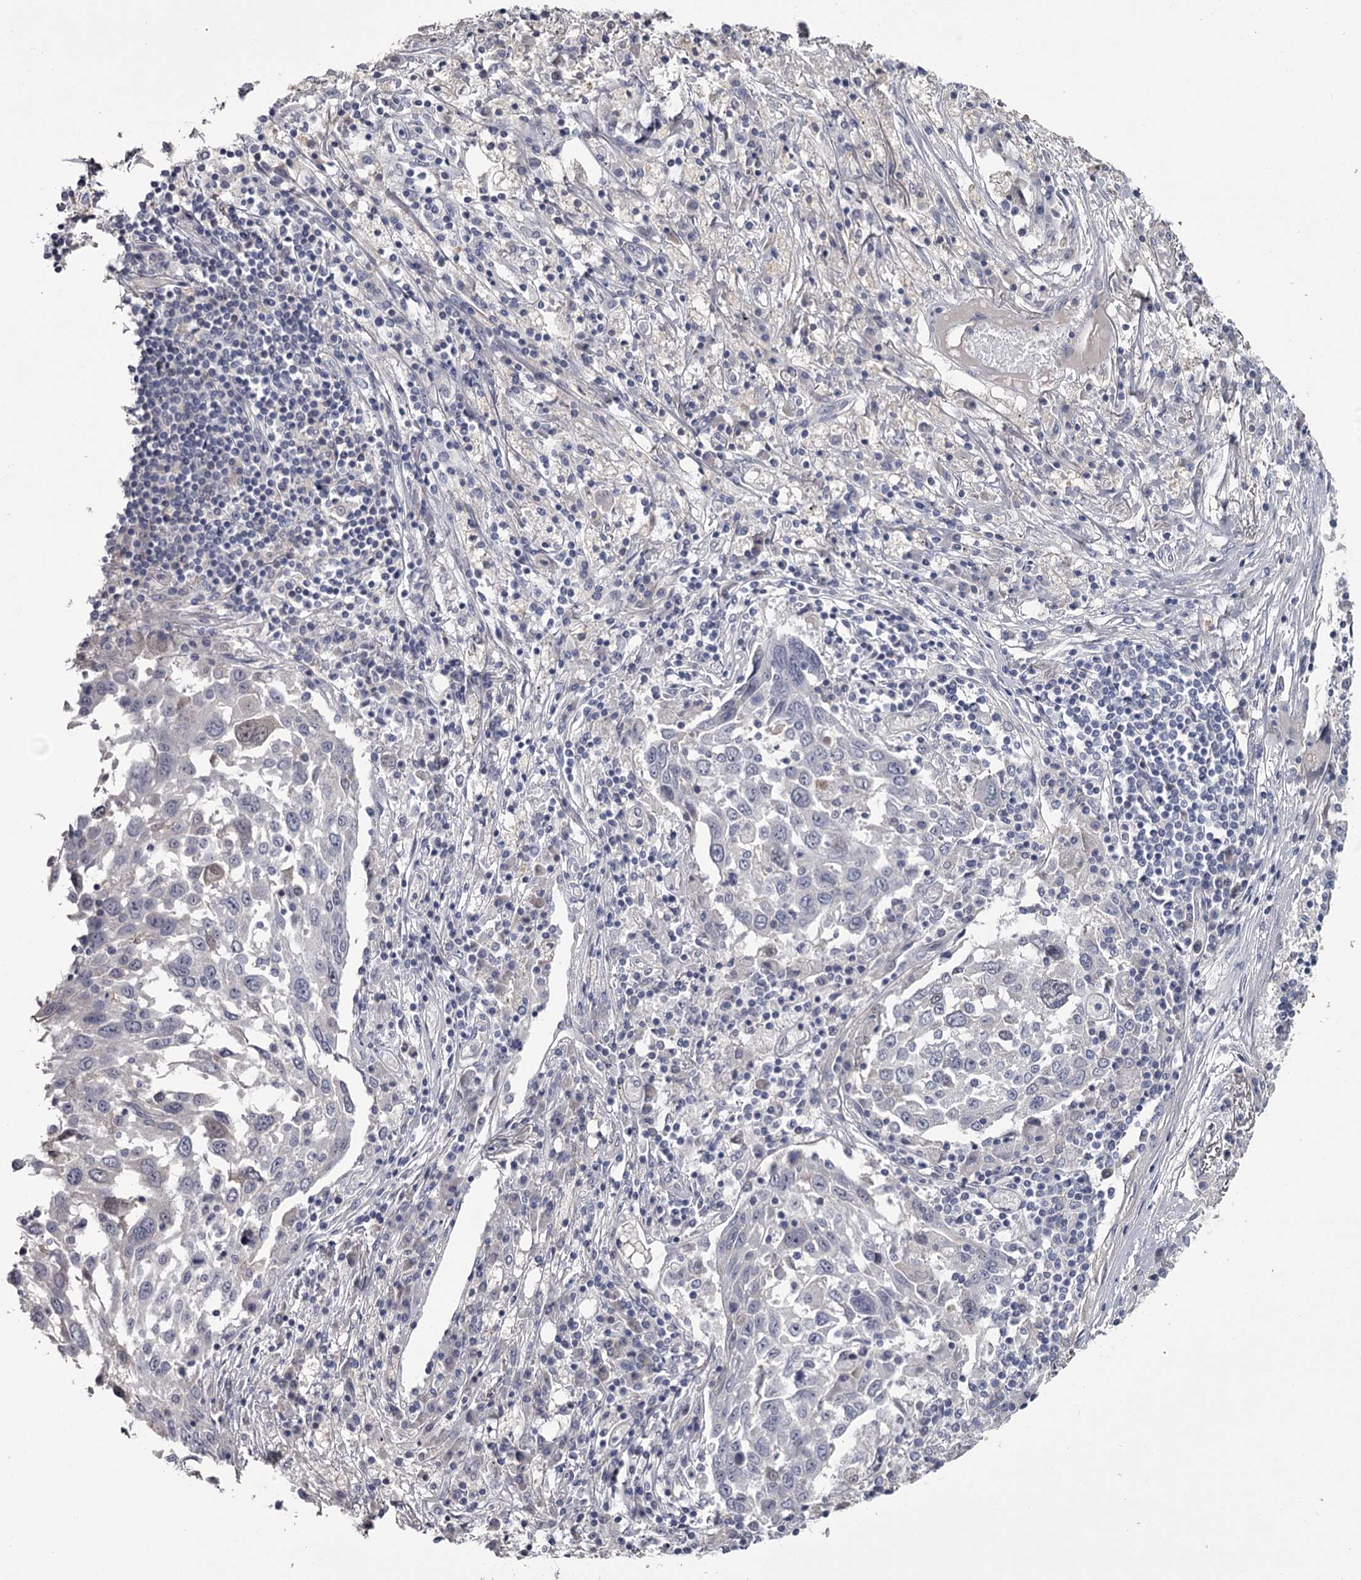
{"staining": {"intensity": "negative", "quantity": "none", "location": "none"}, "tissue": "lung cancer", "cell_type": "Tumor cells", "image_type": "cancer", "snomed": [{"axis": "morphology", "description": "Squamous cell carcinoma, NOS"}, {"axis": "topography", "description": "Lung"}], "caption": "Image shows no protein positivity in tumor cells of lung cancer (squamous cell carcinoma) tissue.", "gene": "DAO", "patient": {"sex": "male", "age": 65}}